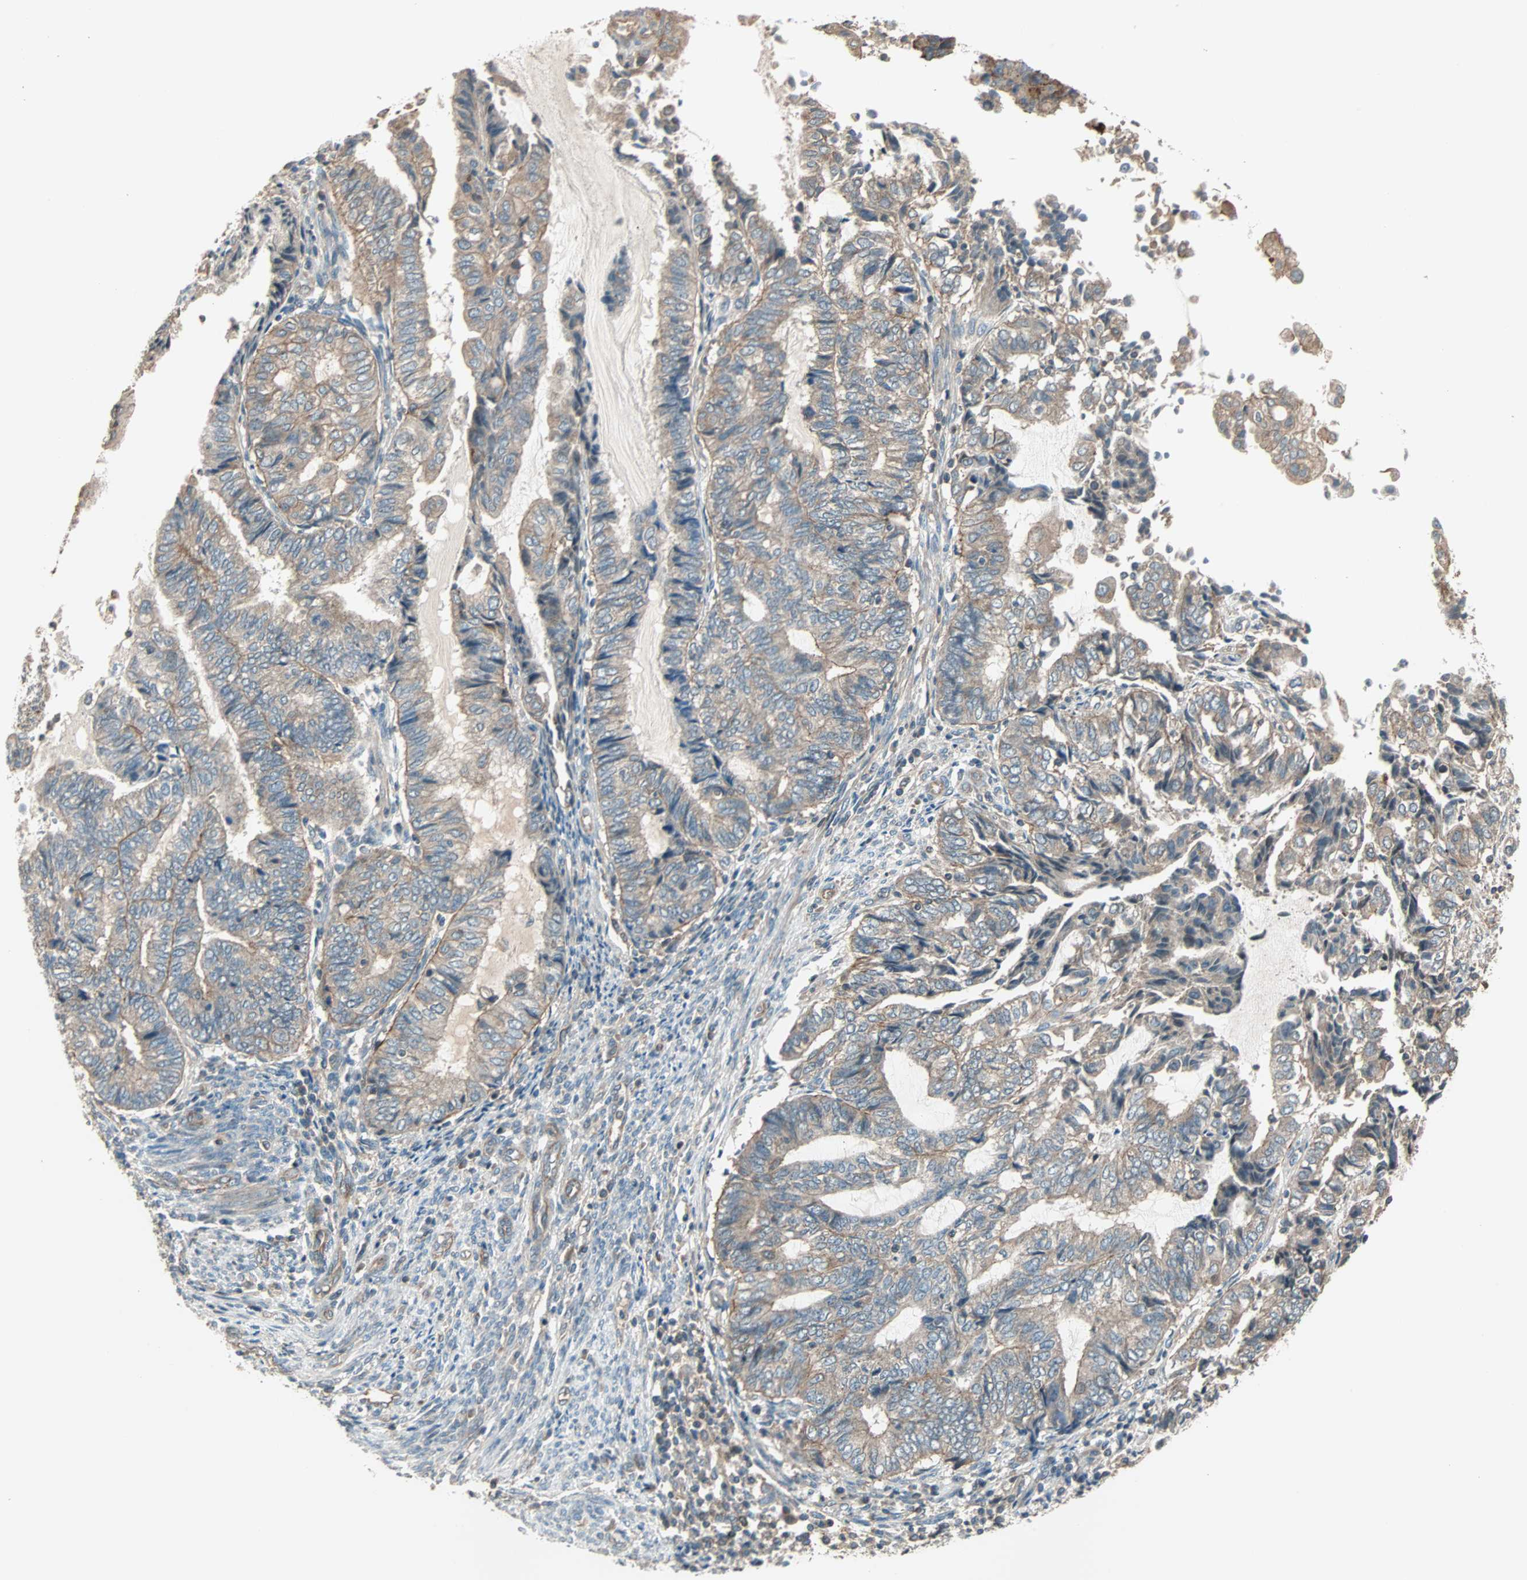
{"staining": {"intensity": "weak", "quantity": ">75%", "location": "cytoplasmic/membranous"}, "tissue": "endometrial cancer", "cell_type": "Tumor cells", "image_type": "cancer", "snomed": [{"axis": "morphology", "description": "Adenocarcinoma, NOS"}, {"axis": "topography", "description": "Uterus"}, {"axis": "topography", "description": "Endometrium"}], "caption": "High-power microscopy captured an IHC histopathology image of adenocarcinoma (endometrial), revealing weak cytoplasmic/membranous positivity in approximately >75% of tumor cells.", "gene": "MAP3K21", "patient": {"sex": "female", "age": 70}}